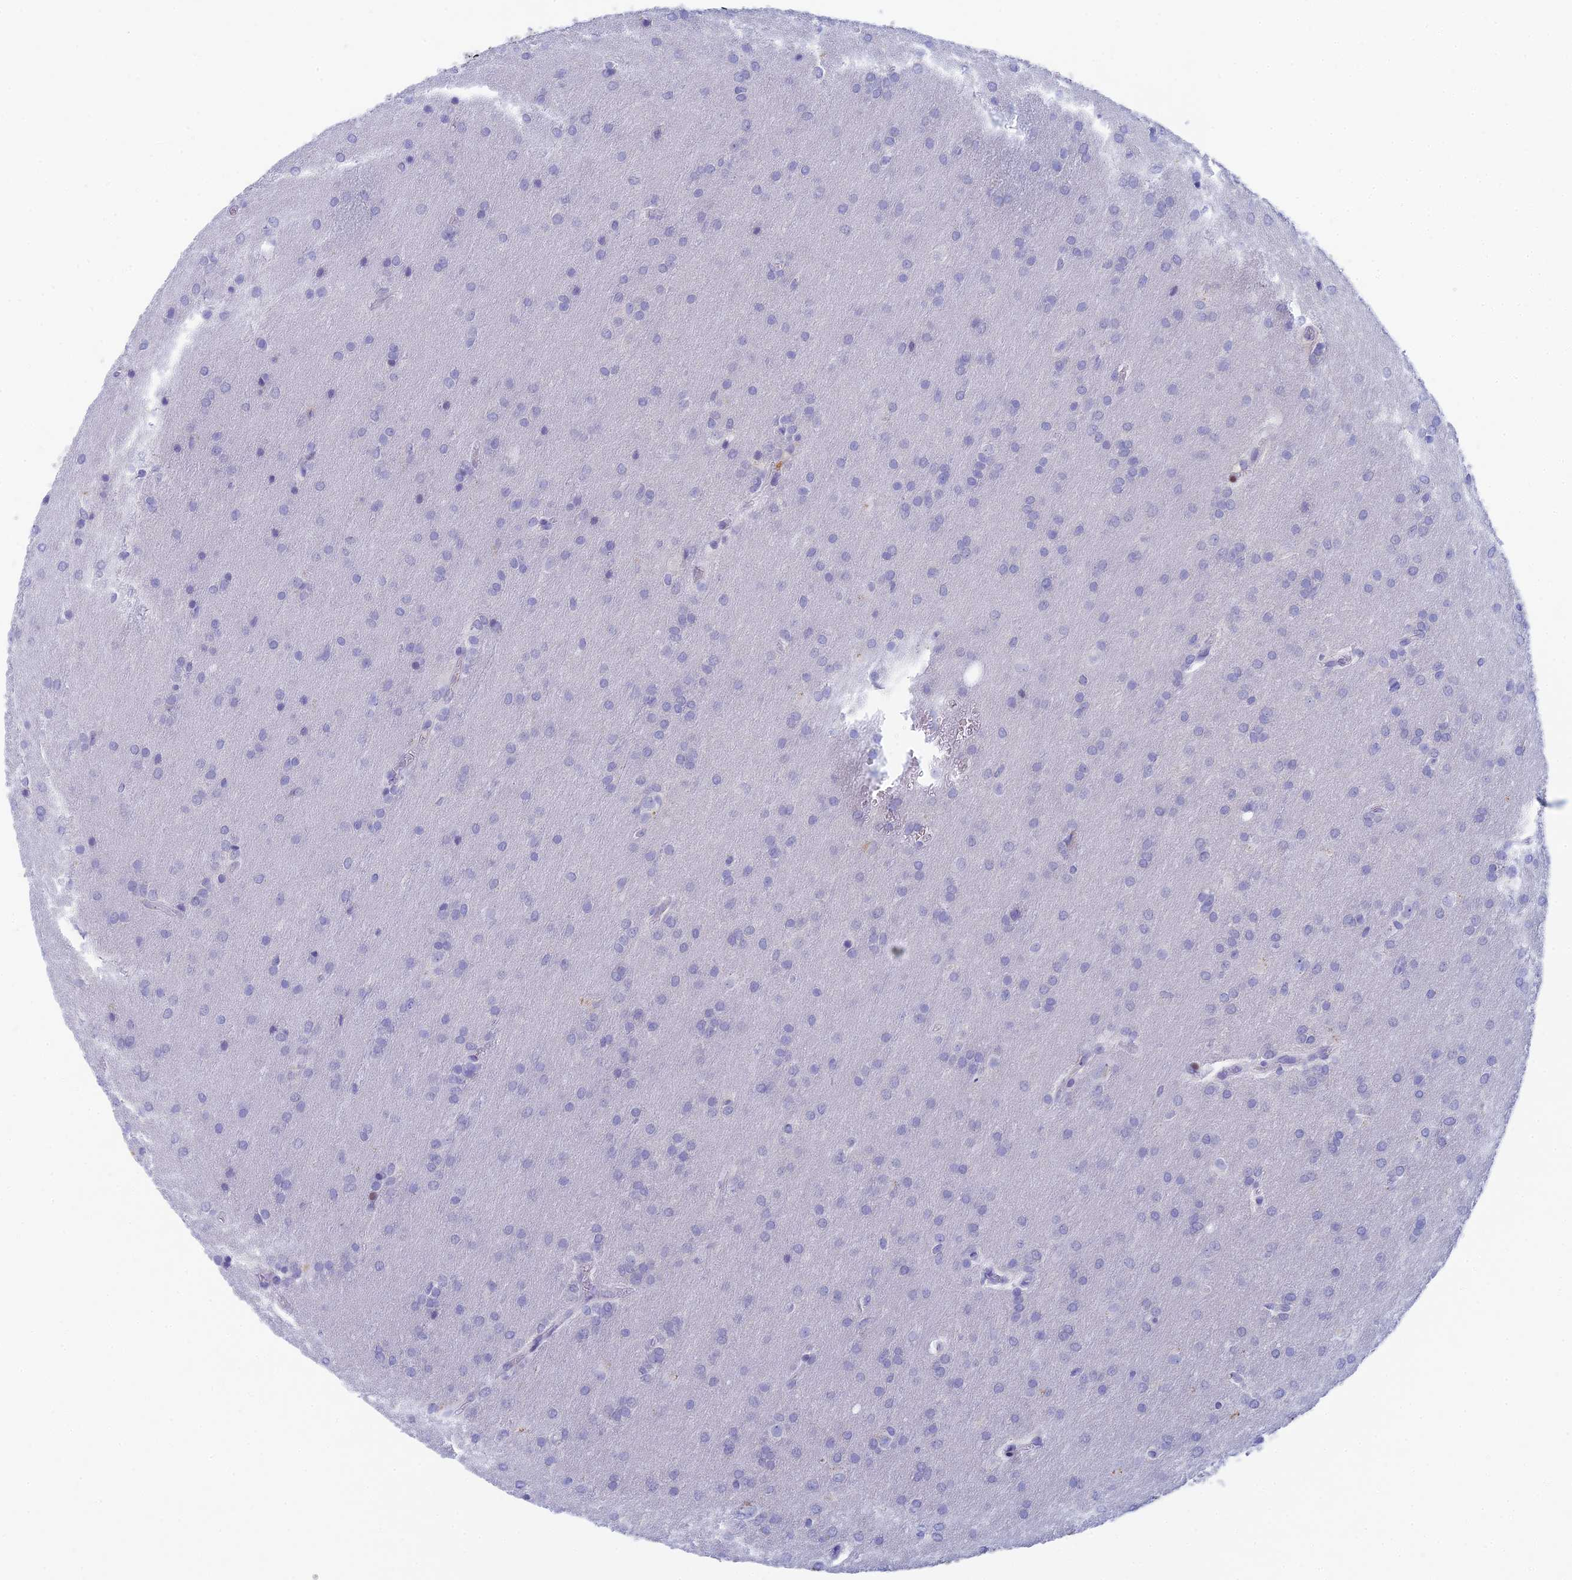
{"staining": {"intensity": "negative", "quantity": "none", "location": "none"}, "tissue": "glioma", "cell_type": "Tumor cells", "image_type": "cancer", "snomed": [{"axis": "morphology", "description": "Glioma, malignant, Low grade"}, {"axis": "topography", "description": "Brain"}], "caption": "Glioma was stained to show a protein in brown. There is no significant staining in tumor cells. (DAB immunohistochemistry visualized using brightfield microscopy, high magnification).", "gene": "REXO5", "patient": {"sex": "female", "age": 32}}